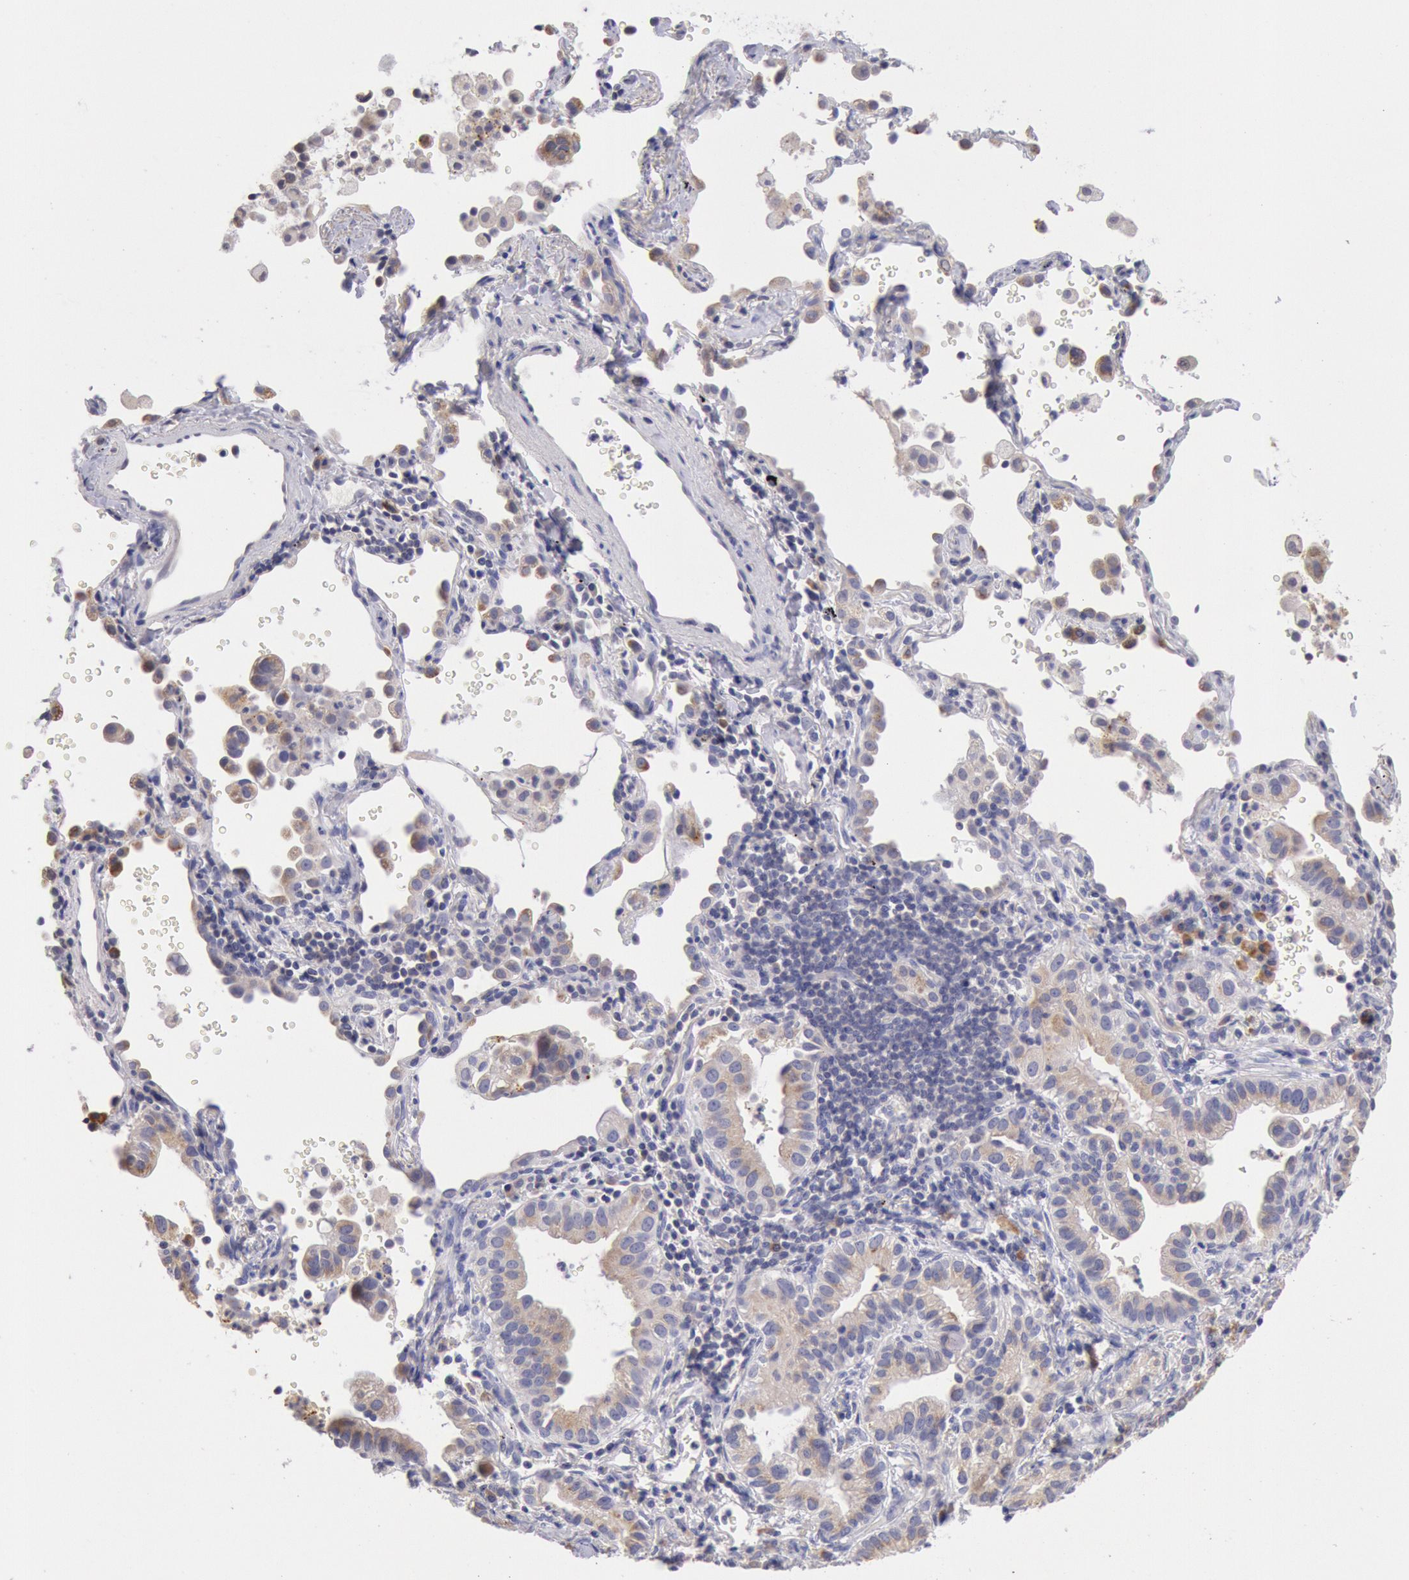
{"staining": {"intensity": "negative", "quantity": "none", "location": "none"}, "tissue": "lung cancer", "cell_type": "Tumor cells", "image_type": "cancer", "snomed": [{"axis": "morphology", "description": "Adenocarcinoma, NOS"}, {"axis": "topography", "description": "Lung"}], "caption": "This is an IHC image of human adenocarcinoma (lung). There is no expression in tumor cells.", "gene": "GAL3ST1", "patient": {"sex": "female", "age": 50}}